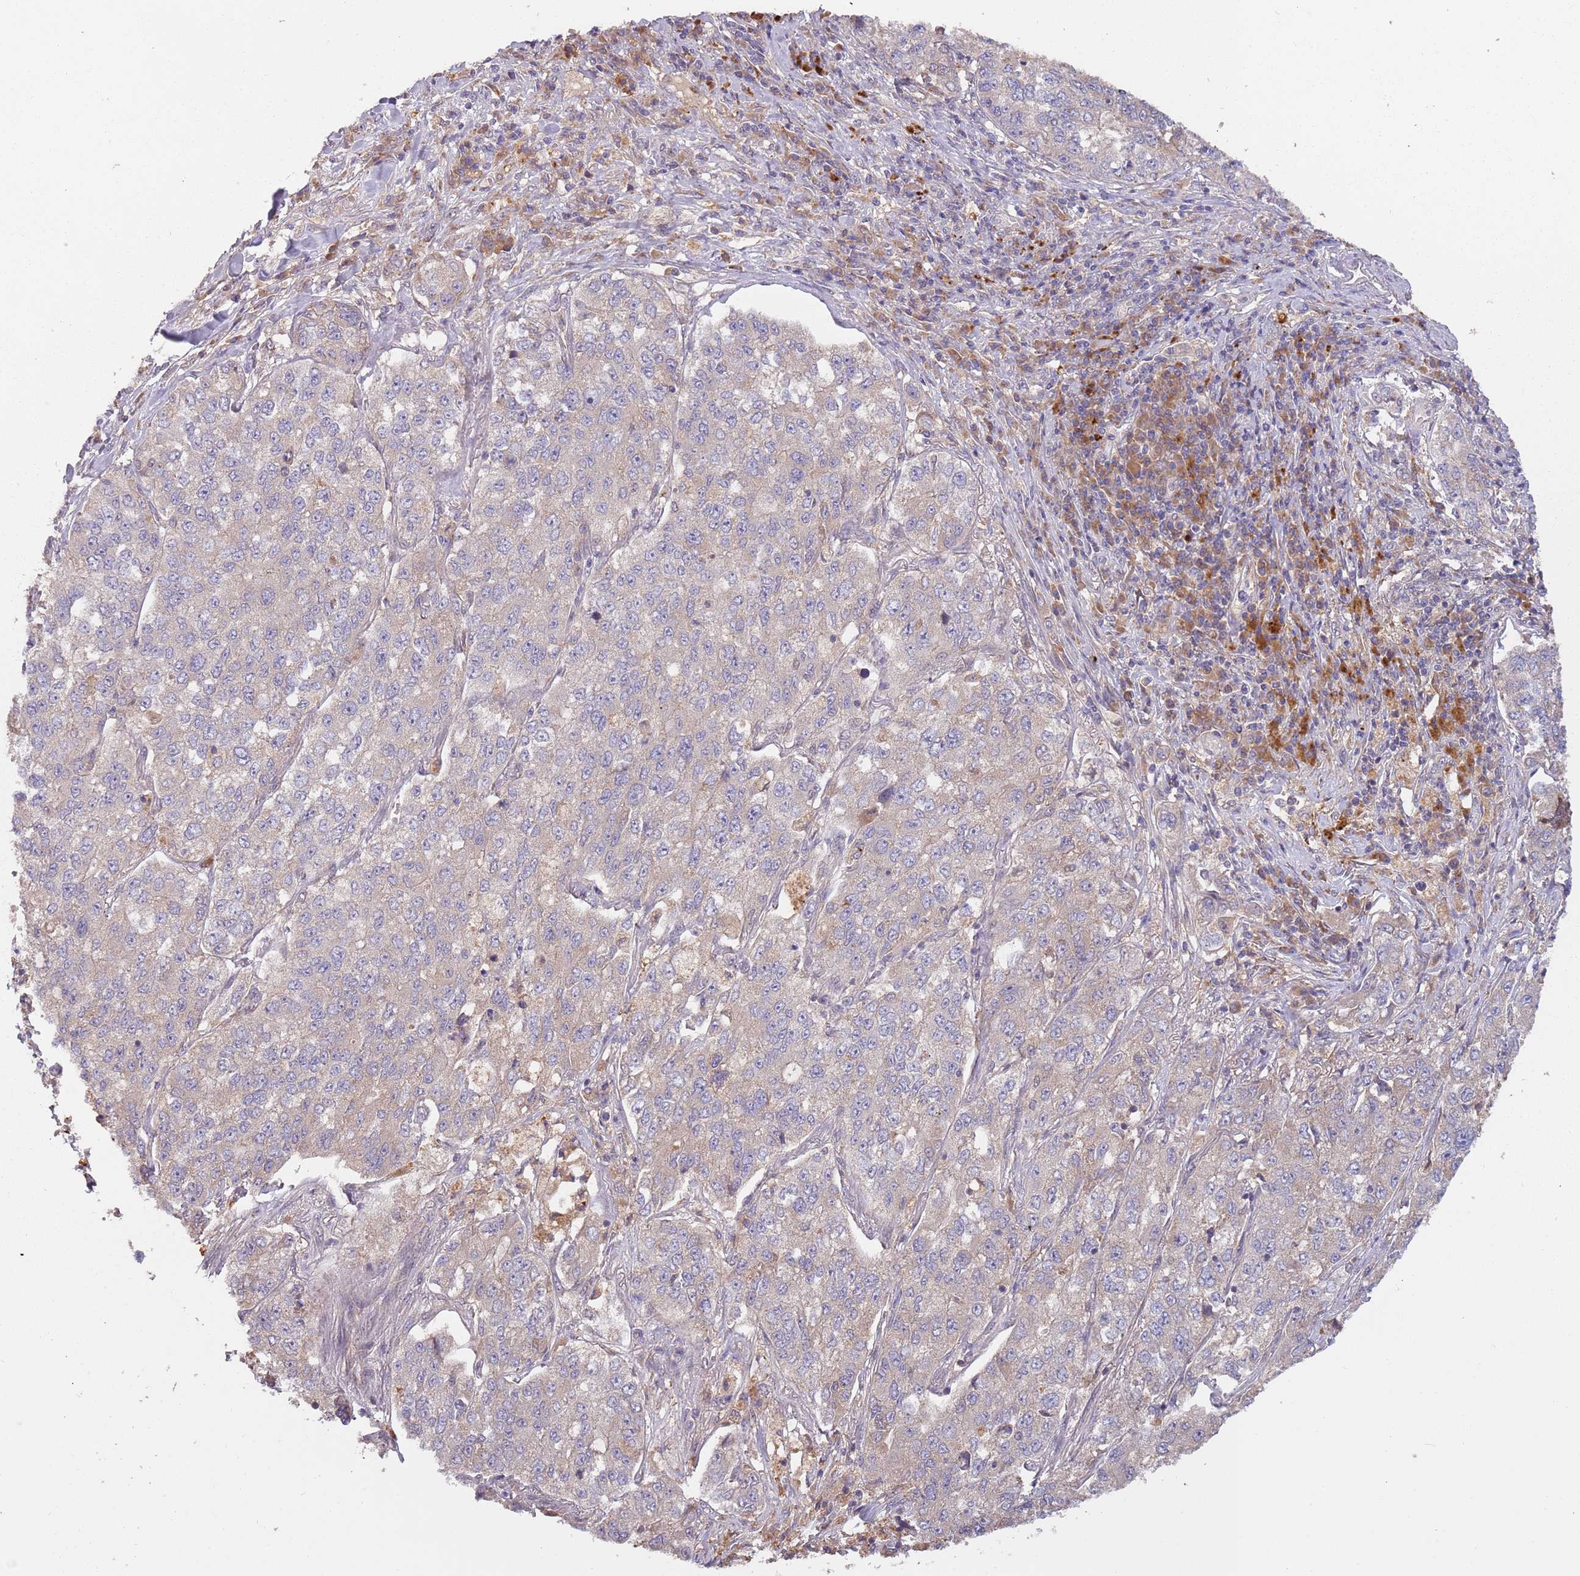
{"staining": {"intensity": "moderate", "quantity": "25%-75%", "location": "cytoplasmic/membranous"}, "tissue": "lung cancer", "cell_type": "Tumor cells", "image_type": "cancer", "snomed": [{"axis": "morphology", "description": "Adenocarcinoma, NOS"}, {"axis": "topography", "description": "Lung"}], "caption": "The photomicrograph reveals staining of lung adenocarcinoma, revealing moderate cytoplasmic/membranous protein staining (brown color) within tumor cells.", "gene": "FECH", "patient": {"sex": "male", "age": 49}}